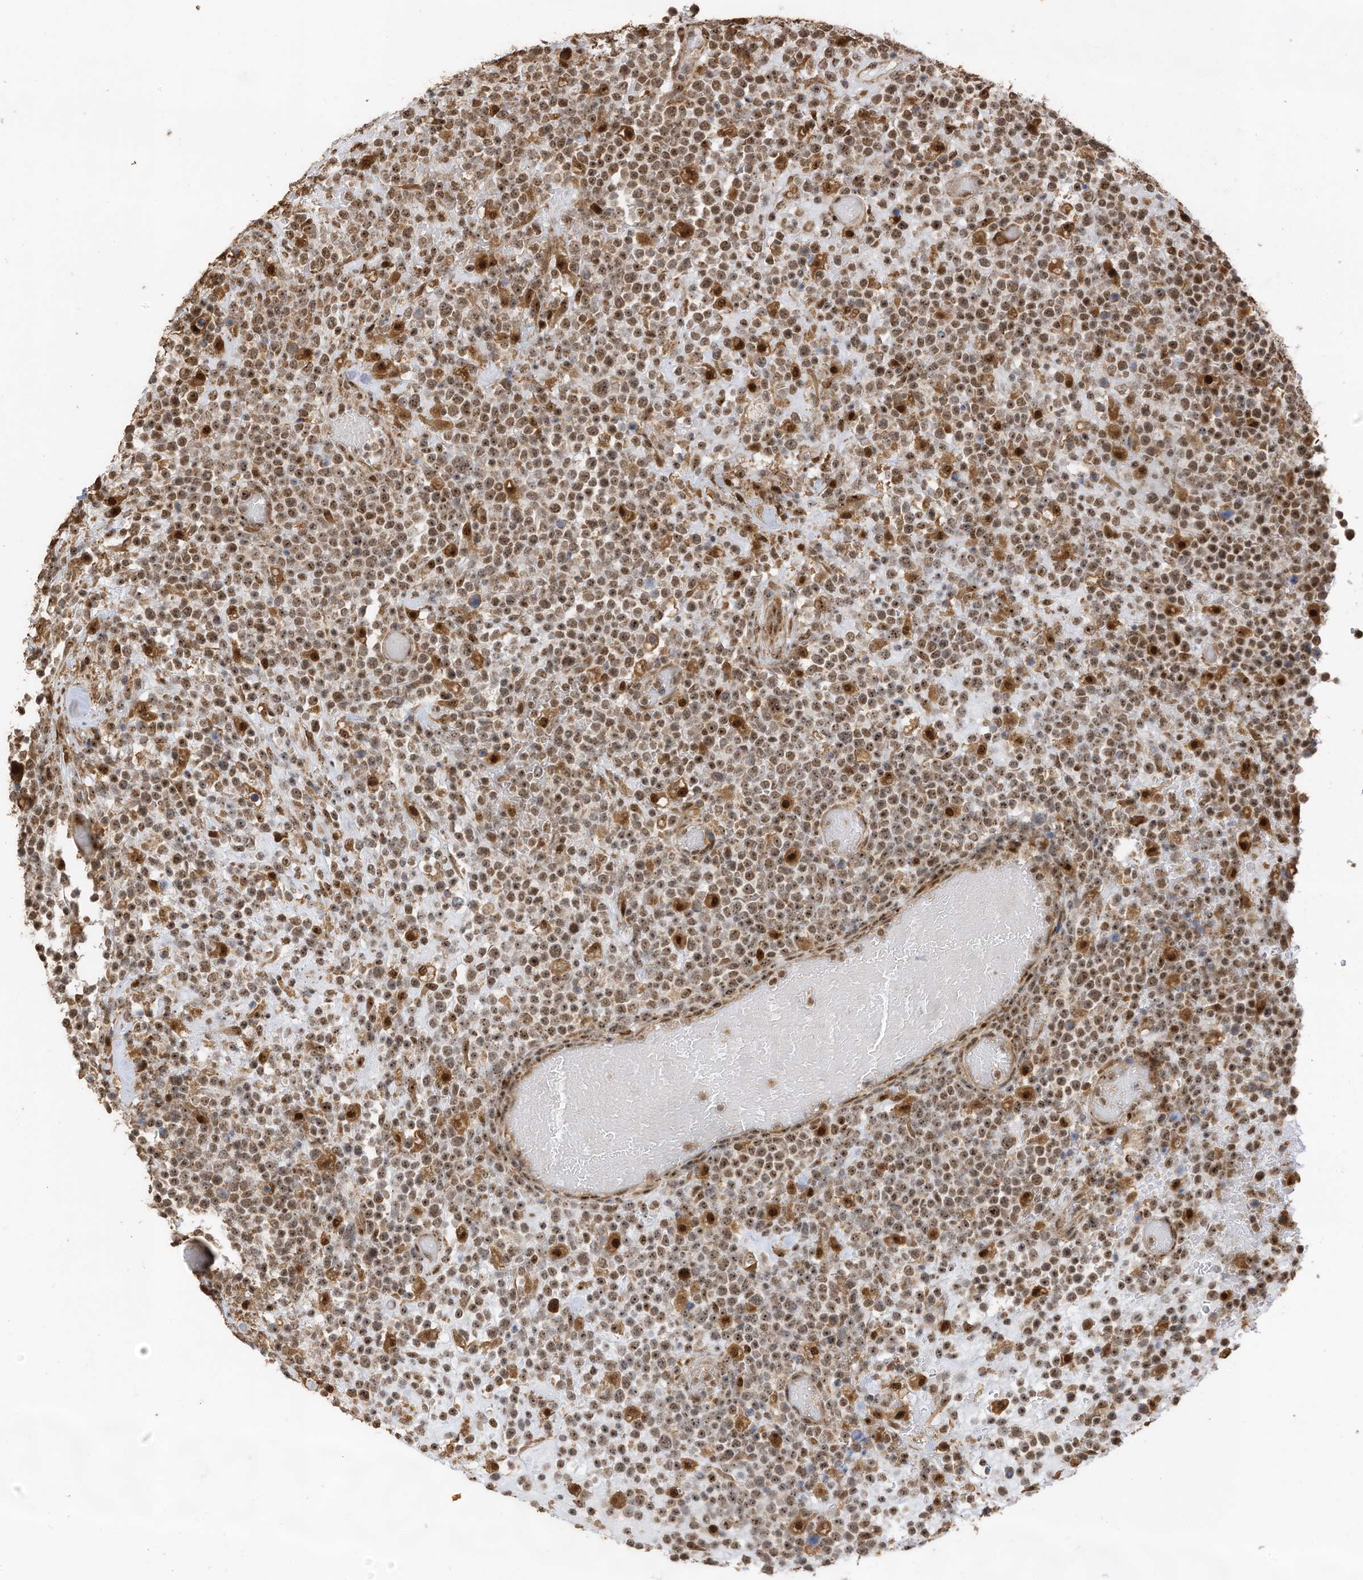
{"staining": {"intensity": "moderate", "quantity": ">75%", "location": "nuclear"}, "tissue": "lymphoma", "cell_type": "Tumor cells", "image_type": "cancer", "snomed": [{"axis": "morphology", "description": "Malignant lymphoma, non-Hodgkin's type, High grade"}, {"axis": "topography", "description": "Colon"}], "caption": "The histopathology image displays staining of high-grade malignant lymphoma, non-Hodgkin's type, revealing moderate nuclear protein positivity (brown color) within tumor cells. (Stains: DAB (3,3'-diaminobenzidine) in brown, nuclei in blue, Microscopy: brightfield microscopy at high magnification).", "gene": "ERLEC1", "patient": {"sex": "female", "age": 53}}